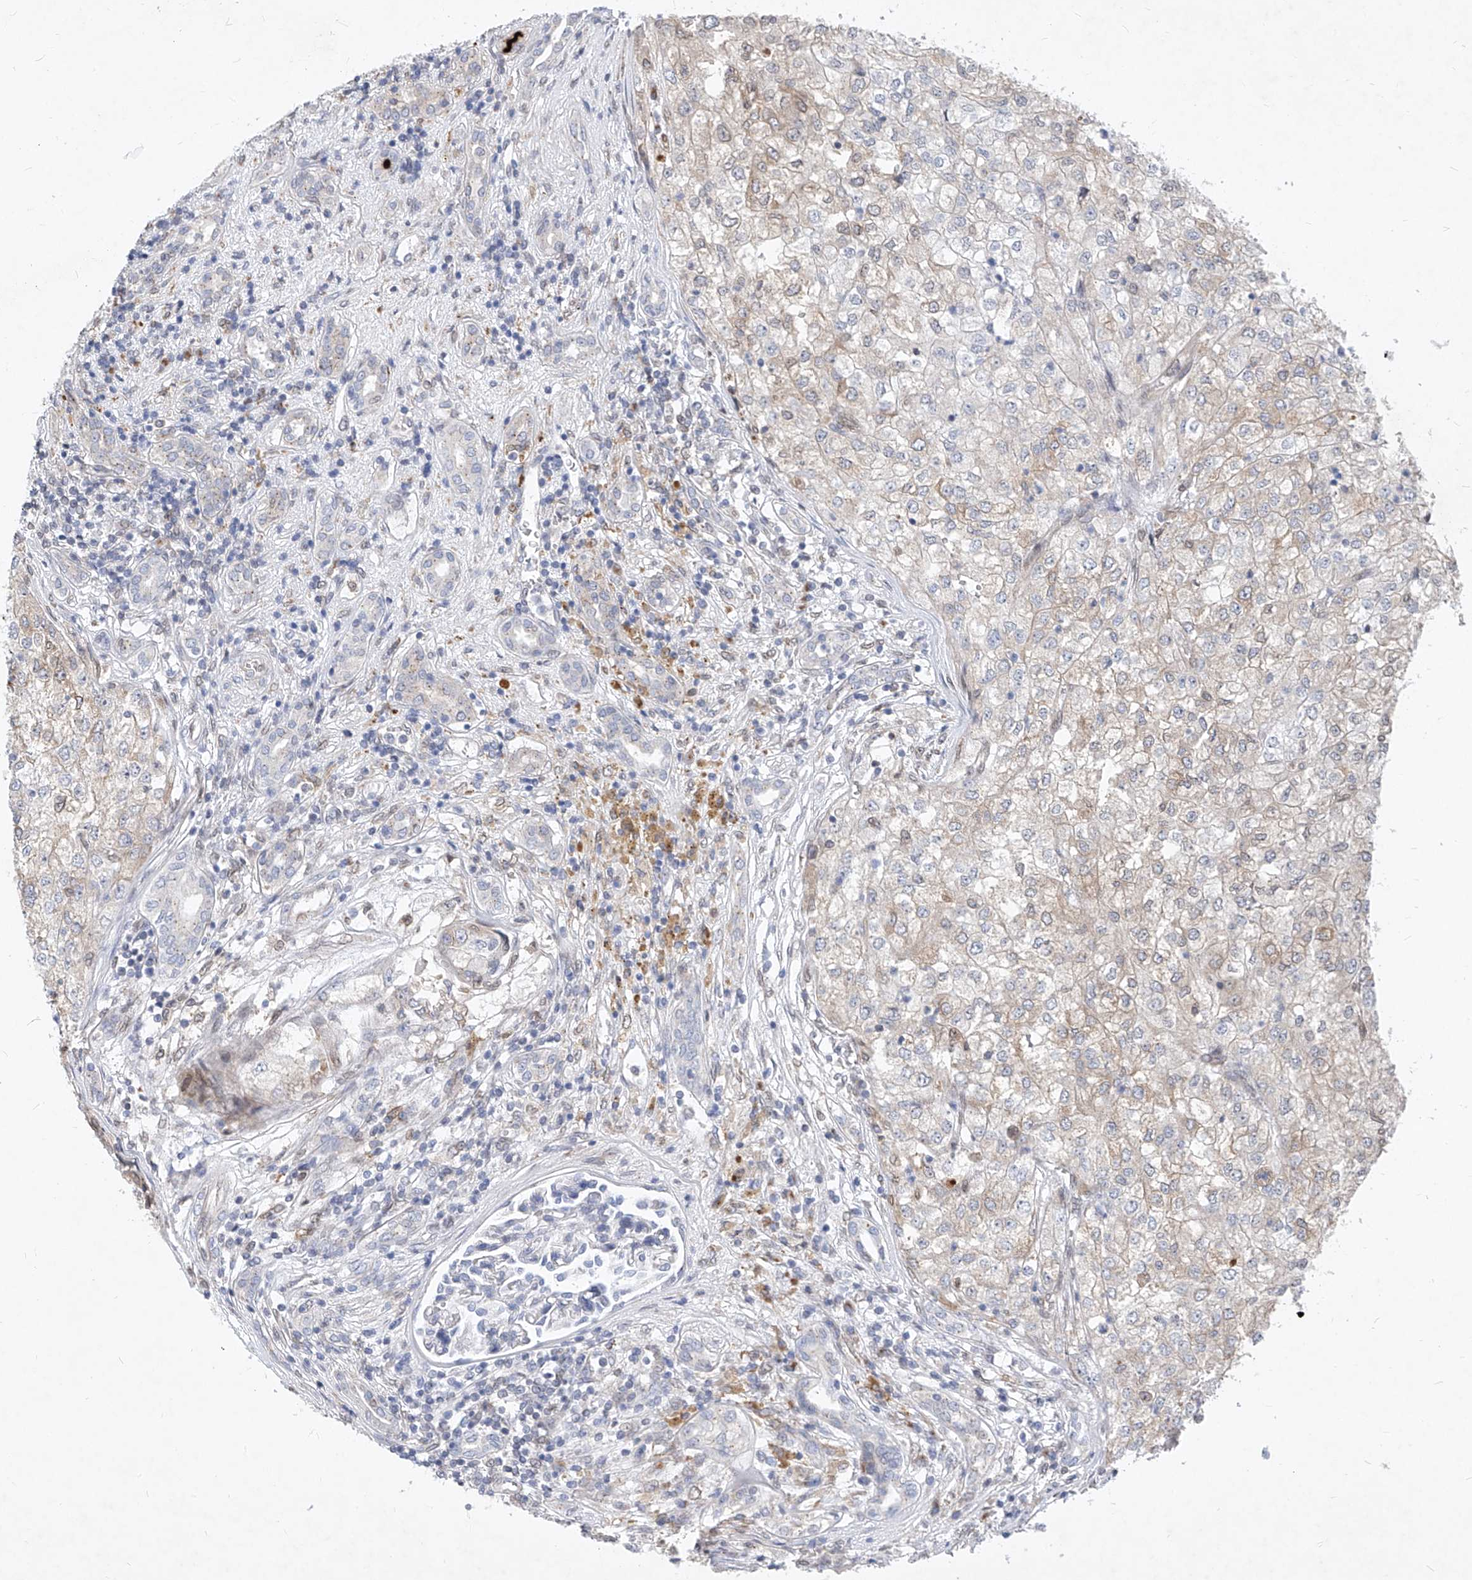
{"staining": {"intensity": "weak", "quantity": "<25%", "location": "cytoplasmic/membranous"}, "tissue": "renal cancer", "cell_type": "Tumor cells", "image_type": "cancer", "snomed": [{"axis": "morphology", "description": "Adenocarcinoma, NOS"}, {"axis": "topography", "description": "Kidney"}], "caption": "Tumor cells are negative for protein expression in human renal cancer (adenocarcinoma).", "gene": "MX2", "patient": {"sex": "female", "age": 54}}